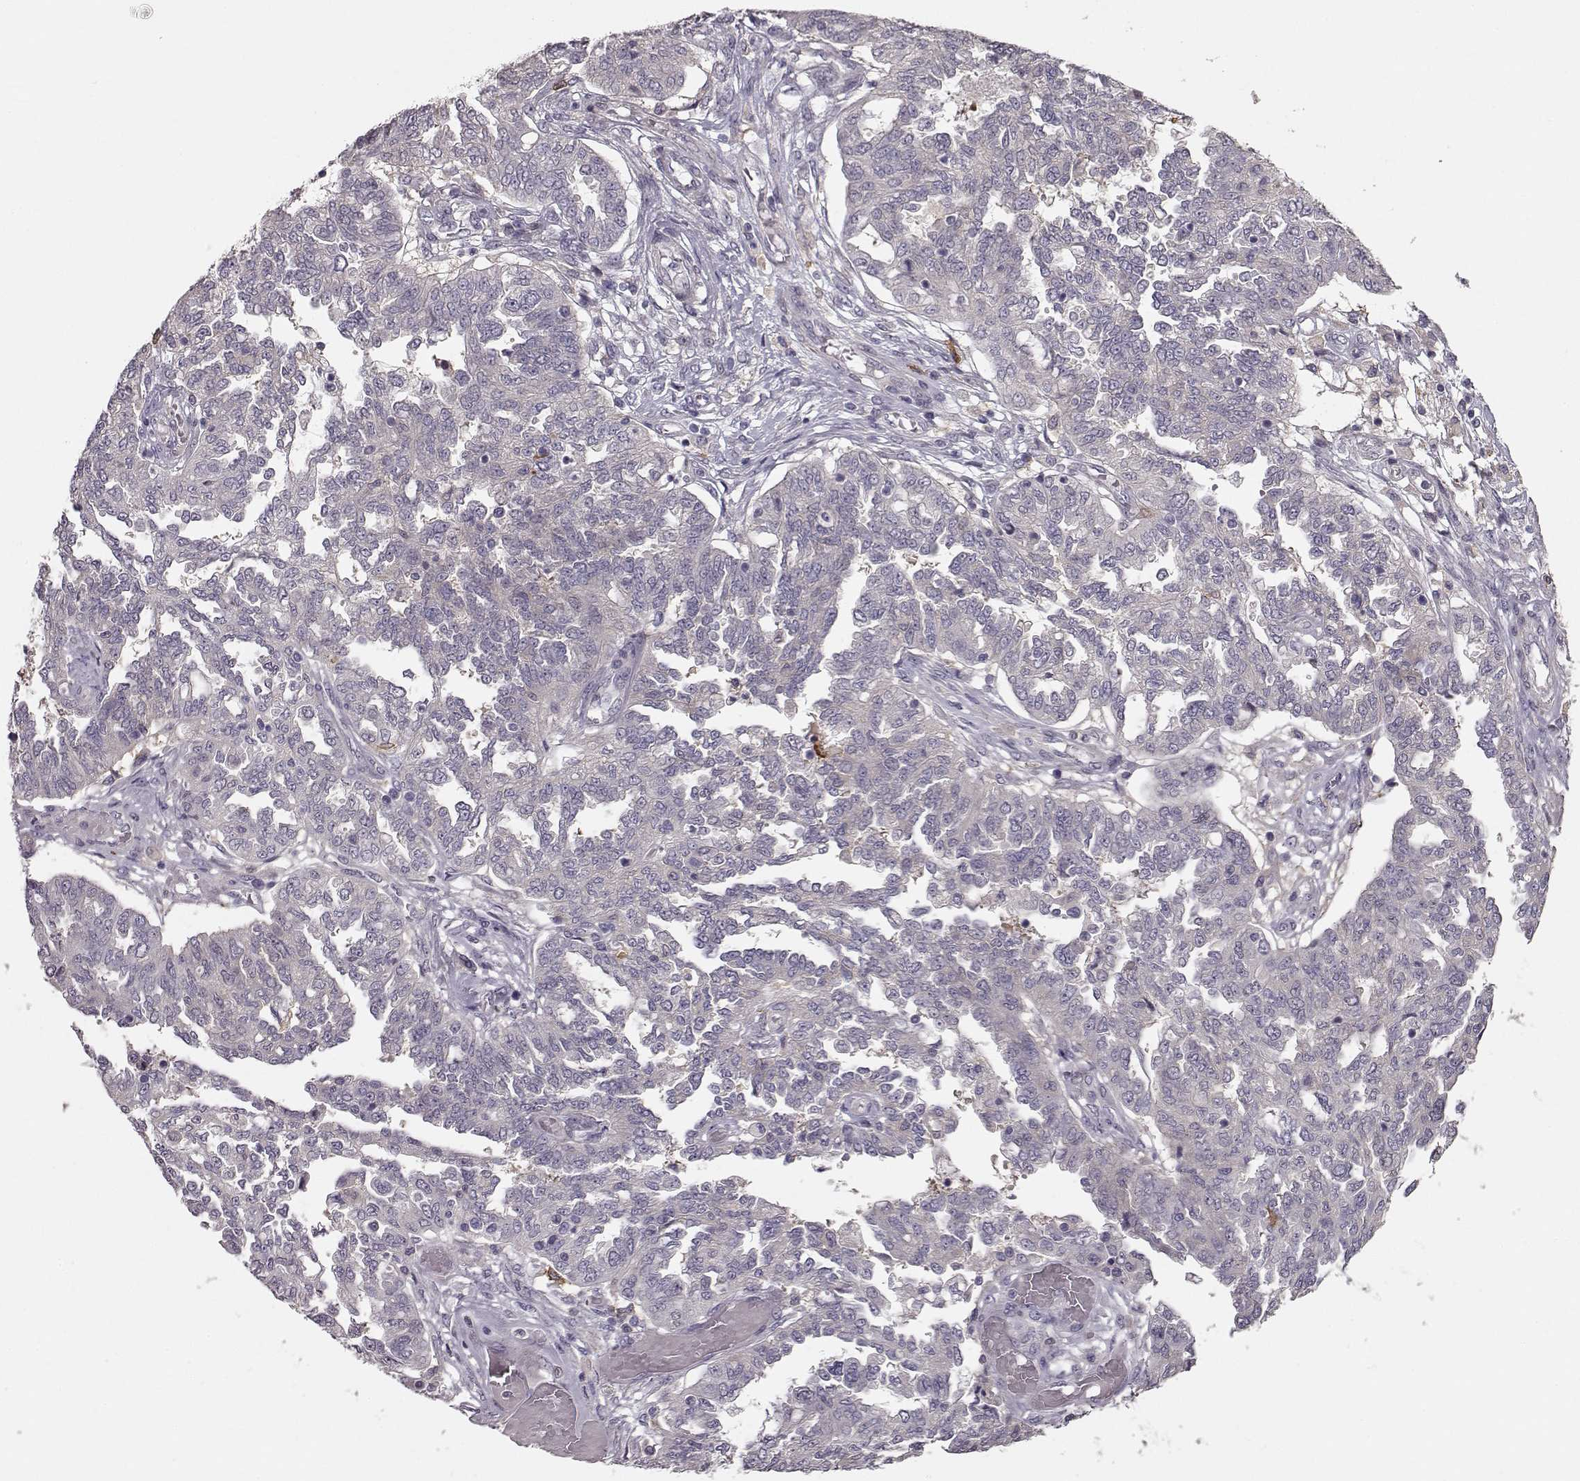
{"staining": {"intensity": "negative", "quantity": "none", "location": "none"}, "tissue": "ovarian cancer", "cell_type": "Tumor cells", "image_type": "cancer", "snomed": [{"axis": "morphology", "description": "Cystadenocarcinoma, serous, NOS"}, {"axis": "topography", "description": "Ovary"}], "caption": "A high-resolution photomicrograph shows IHC staining of serous cystadenocarcinoma (ovarian), which reveals no significant staining in tumor cells.", "gene": "GPR50", "patient": {"sex": "female", "age": 67}}